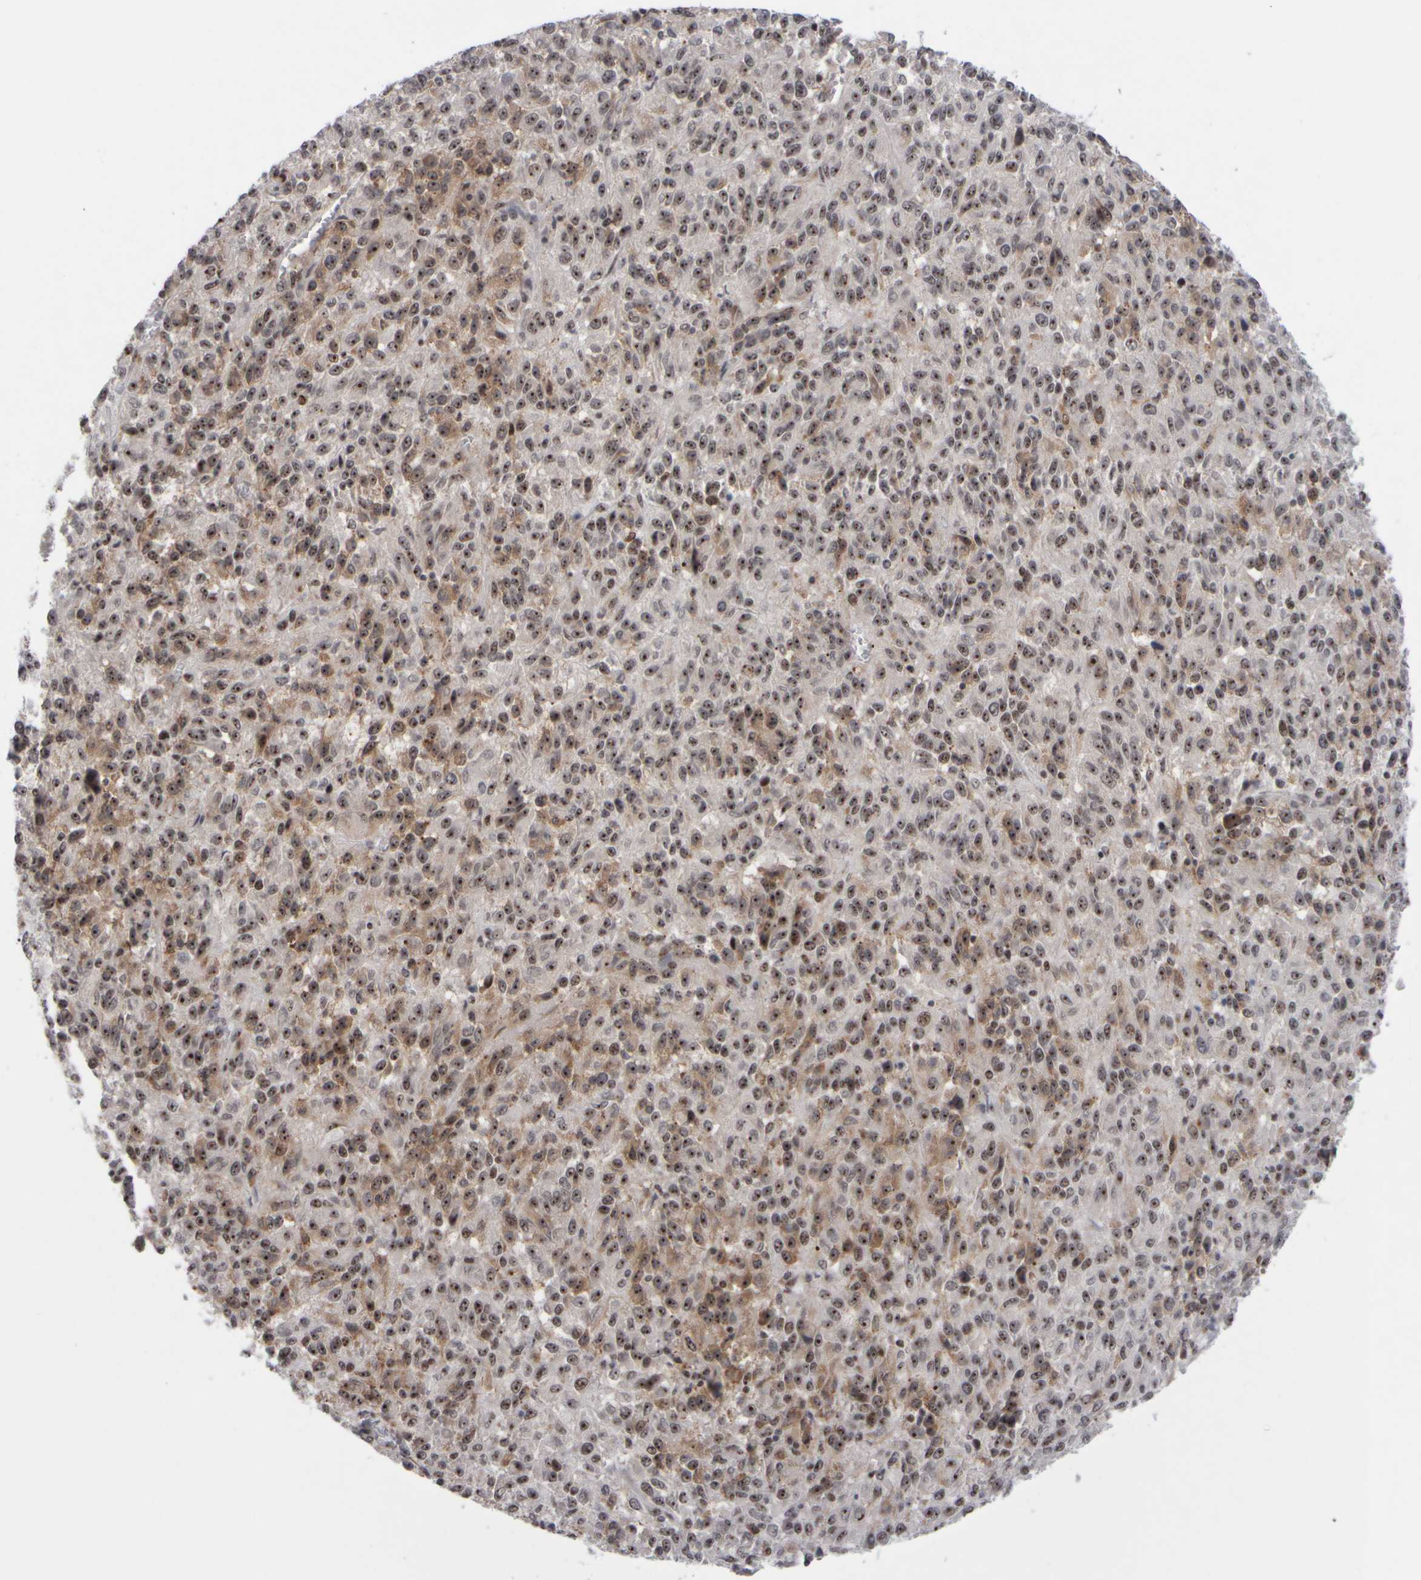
{"staining": {"intensity": "moderate", "quantity": ">75%", "location": "nuclear"}, "tissue": "melanoma", "cell_type": "Tumor cells", "image_type": "cancer", "snomed": [{"axis": "morphology", "description": "Malignant melanoma, Metastatic site"}, {"axis": "topography", "description": "Lung"}], "caption": "Brown immunohistochemical staining in malignant melanoma (metastatic site) displays moderate nuclear staining in about >75% of tumor cells. (Brightfield microscopy of DAB IHC at high magnification).", "gene": "SURF6", "patient": {"sex": "male", "age": 64}}